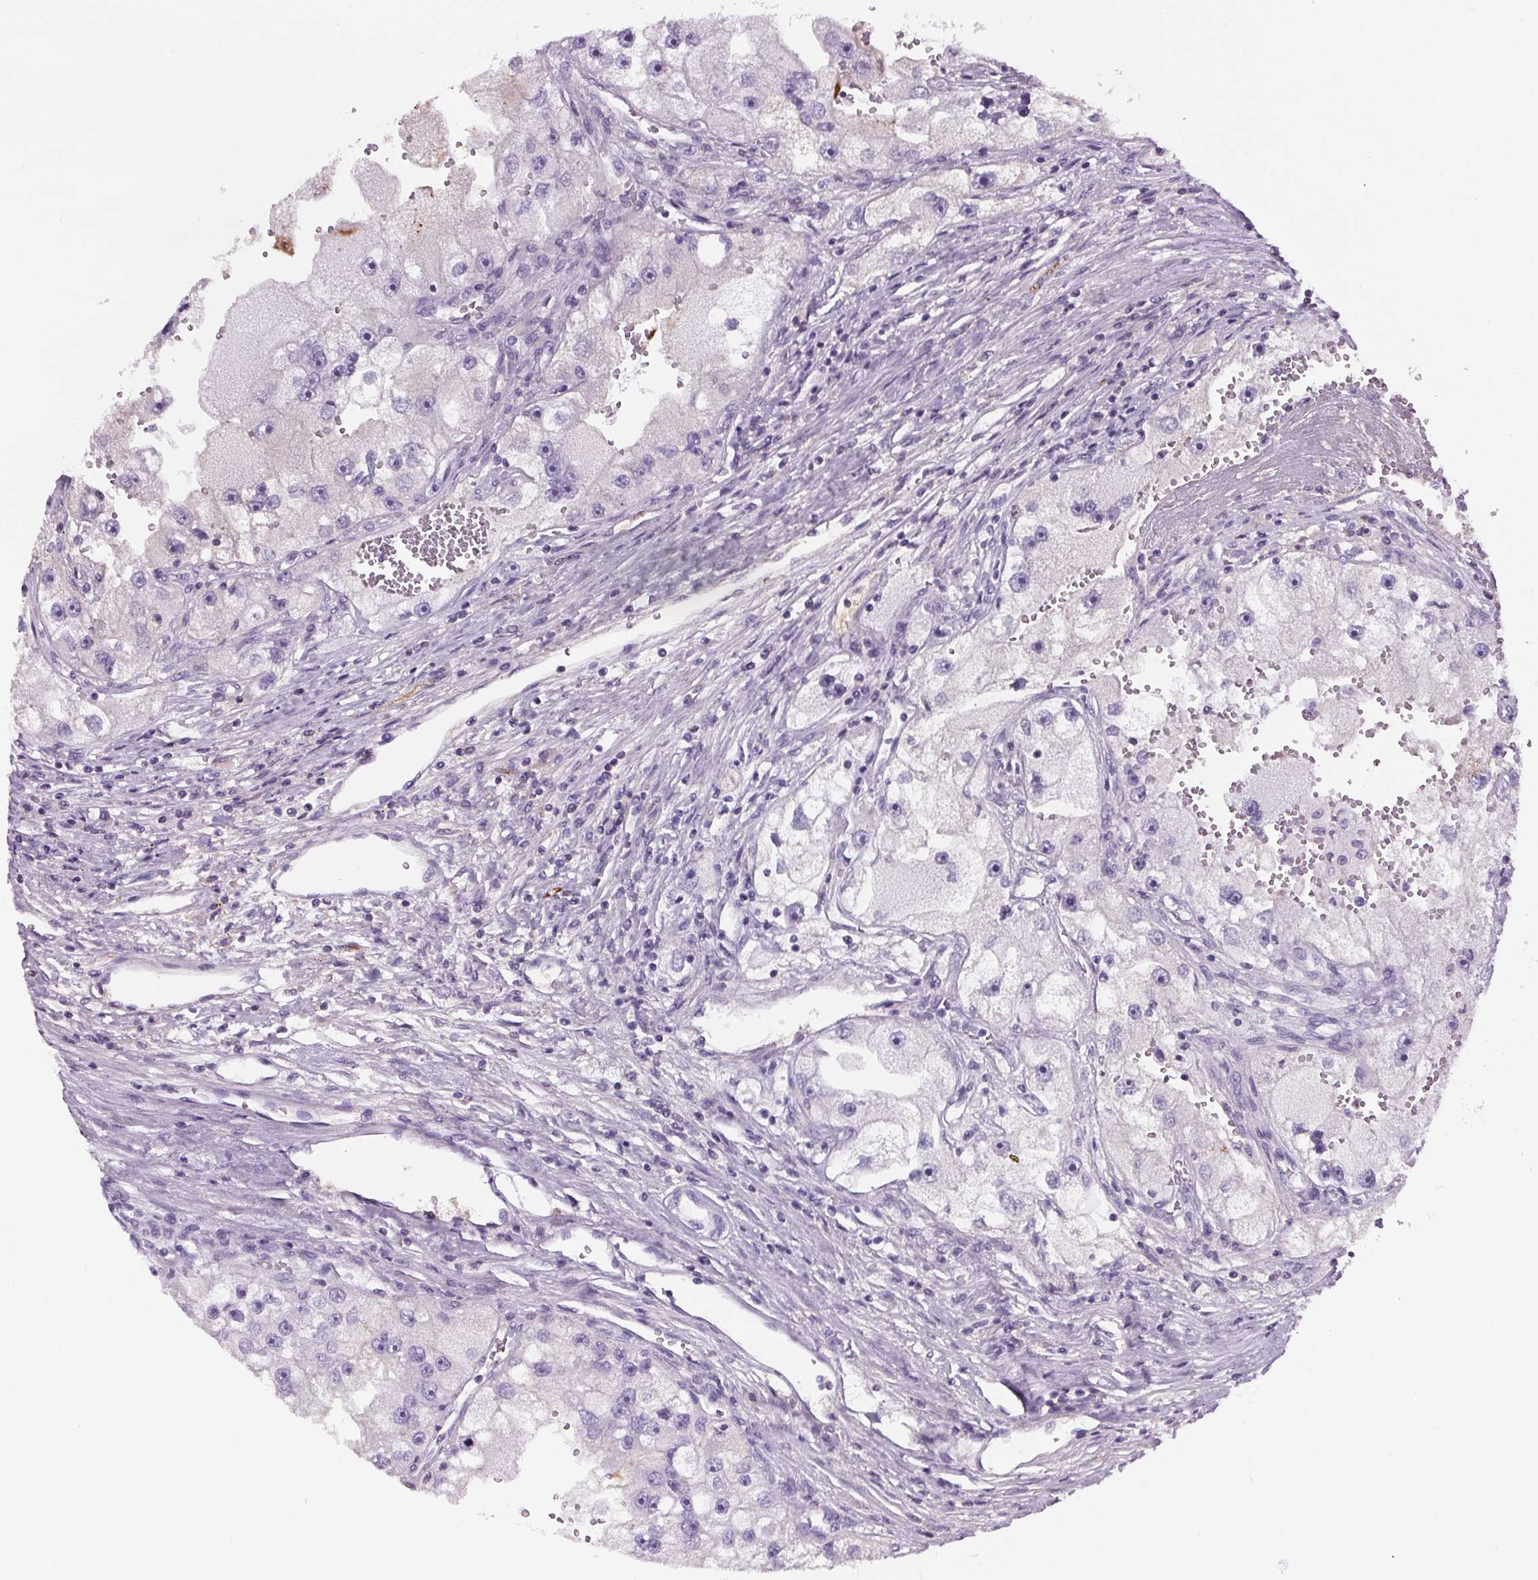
{"staining": {"intensity": "negative", "quantity": "none", "location": "none"}, "tissue": "renal cancer", "cell_type": "Tumor cells", "image_type": "cancer", "snomed": [{"axis": "morphology", "description": "Adenocarcinoma, NOS"}, {"axis": "topography", "description": "Kidney"}], "caption": "Protein analysis of renal cancer exhibits no significant positivity in tumor cells.", "gene": "CD5L", "patient": {"sex": "male", "age": 63}}